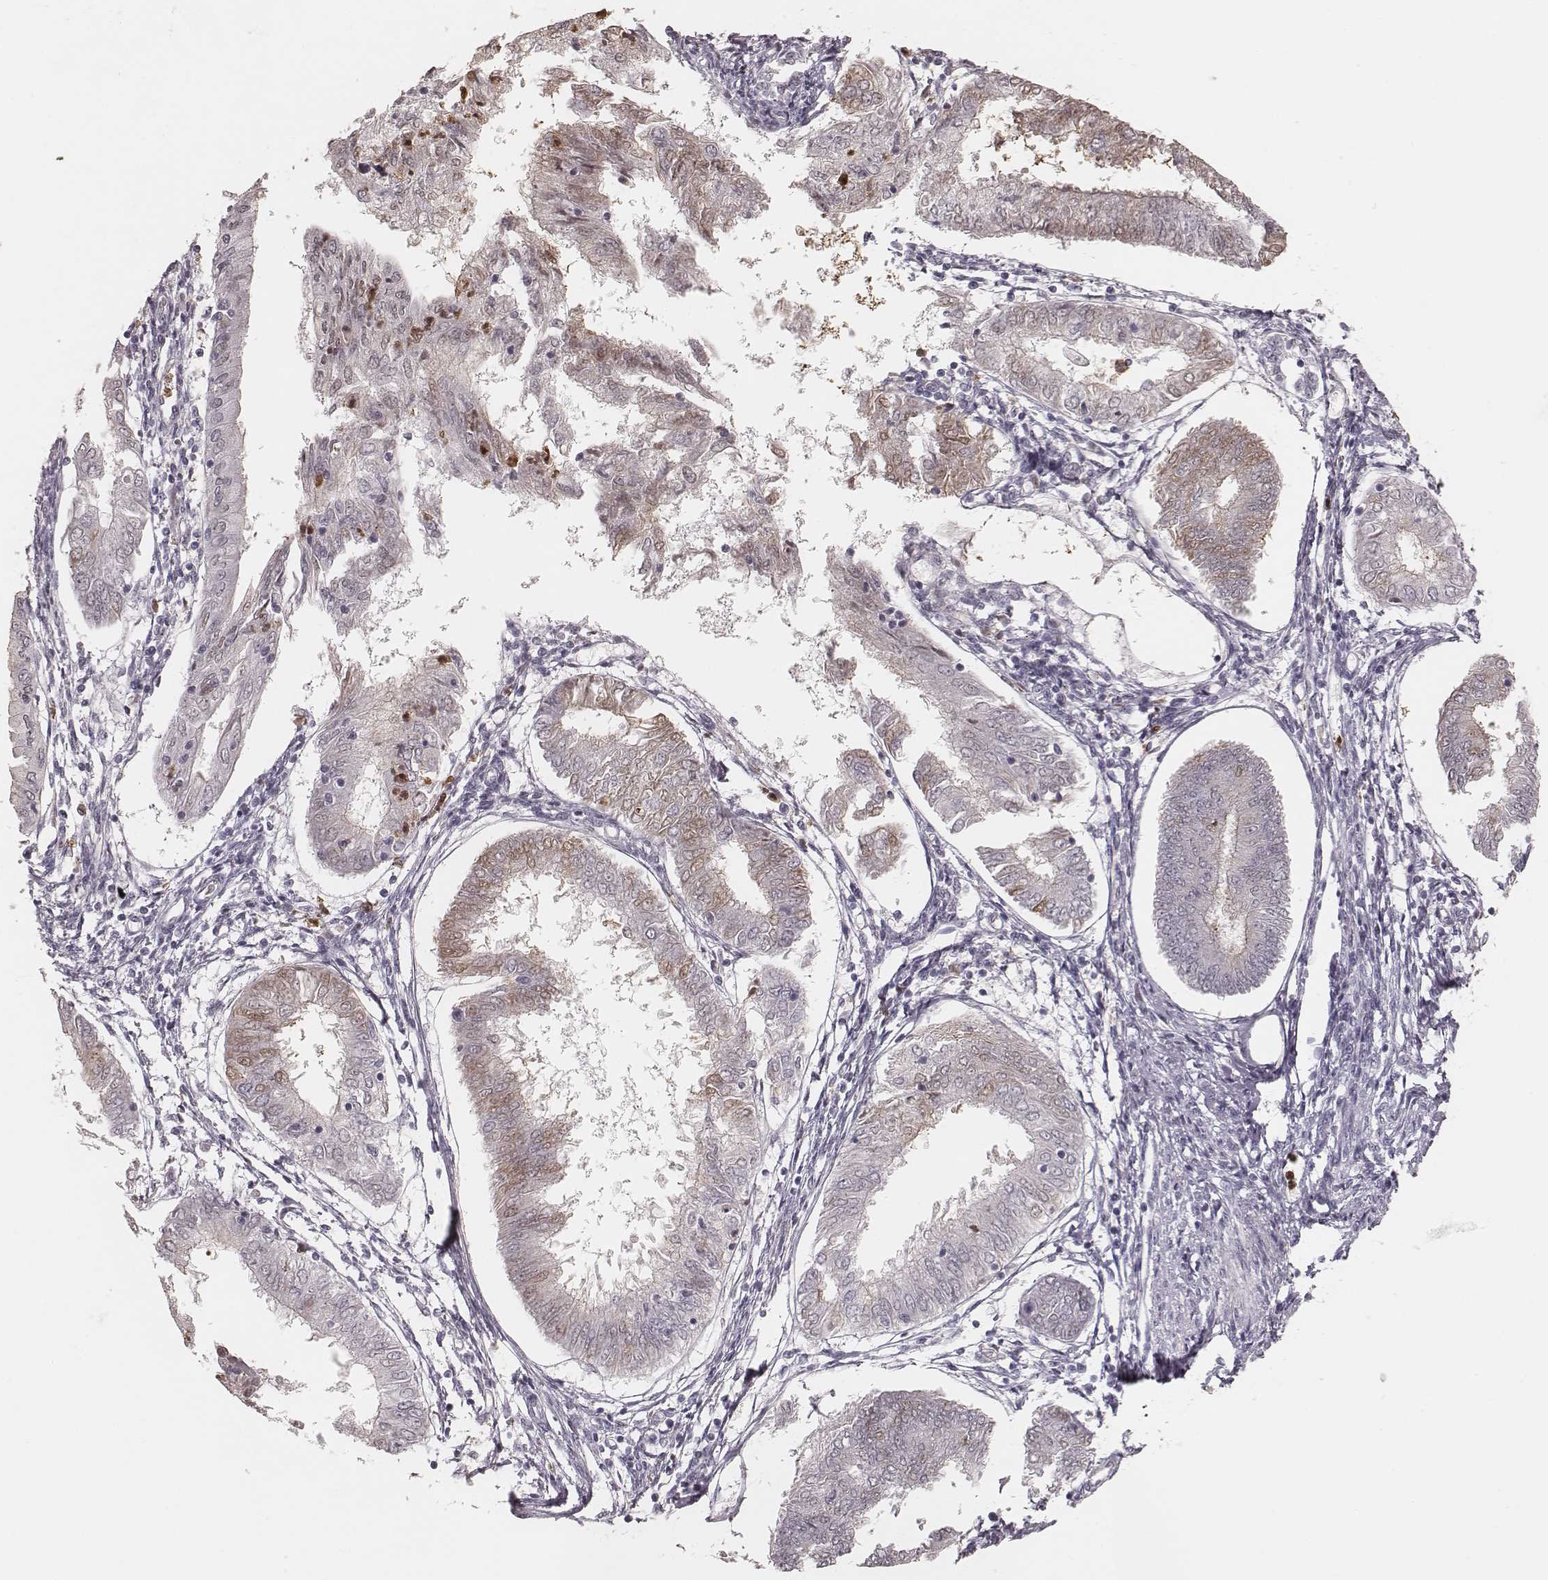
{"staining": {"intensity": "weak", "quantity": "25%-75%", "location": "cytoplasmic/membranous,nuclear"}, "tissue": "endometrial cancer", "cell_type": "Tumor cells", "image_type": "cancer", "snomed": [{"axis": "morphology", "description": "Adenocarcinoma, NOS"}, {"axis": "topography", "description": "Endometrium"}], "caption": "Weak cytoplasmic/membranous and nuclear expression for a protein is seen in approximately 25%-75% of tumor cells of endometrial adenocarcinoma using immunohistochemistry (IHC).", "gene": "KITLG", "patient": {"sex": "female", "age": 68}}